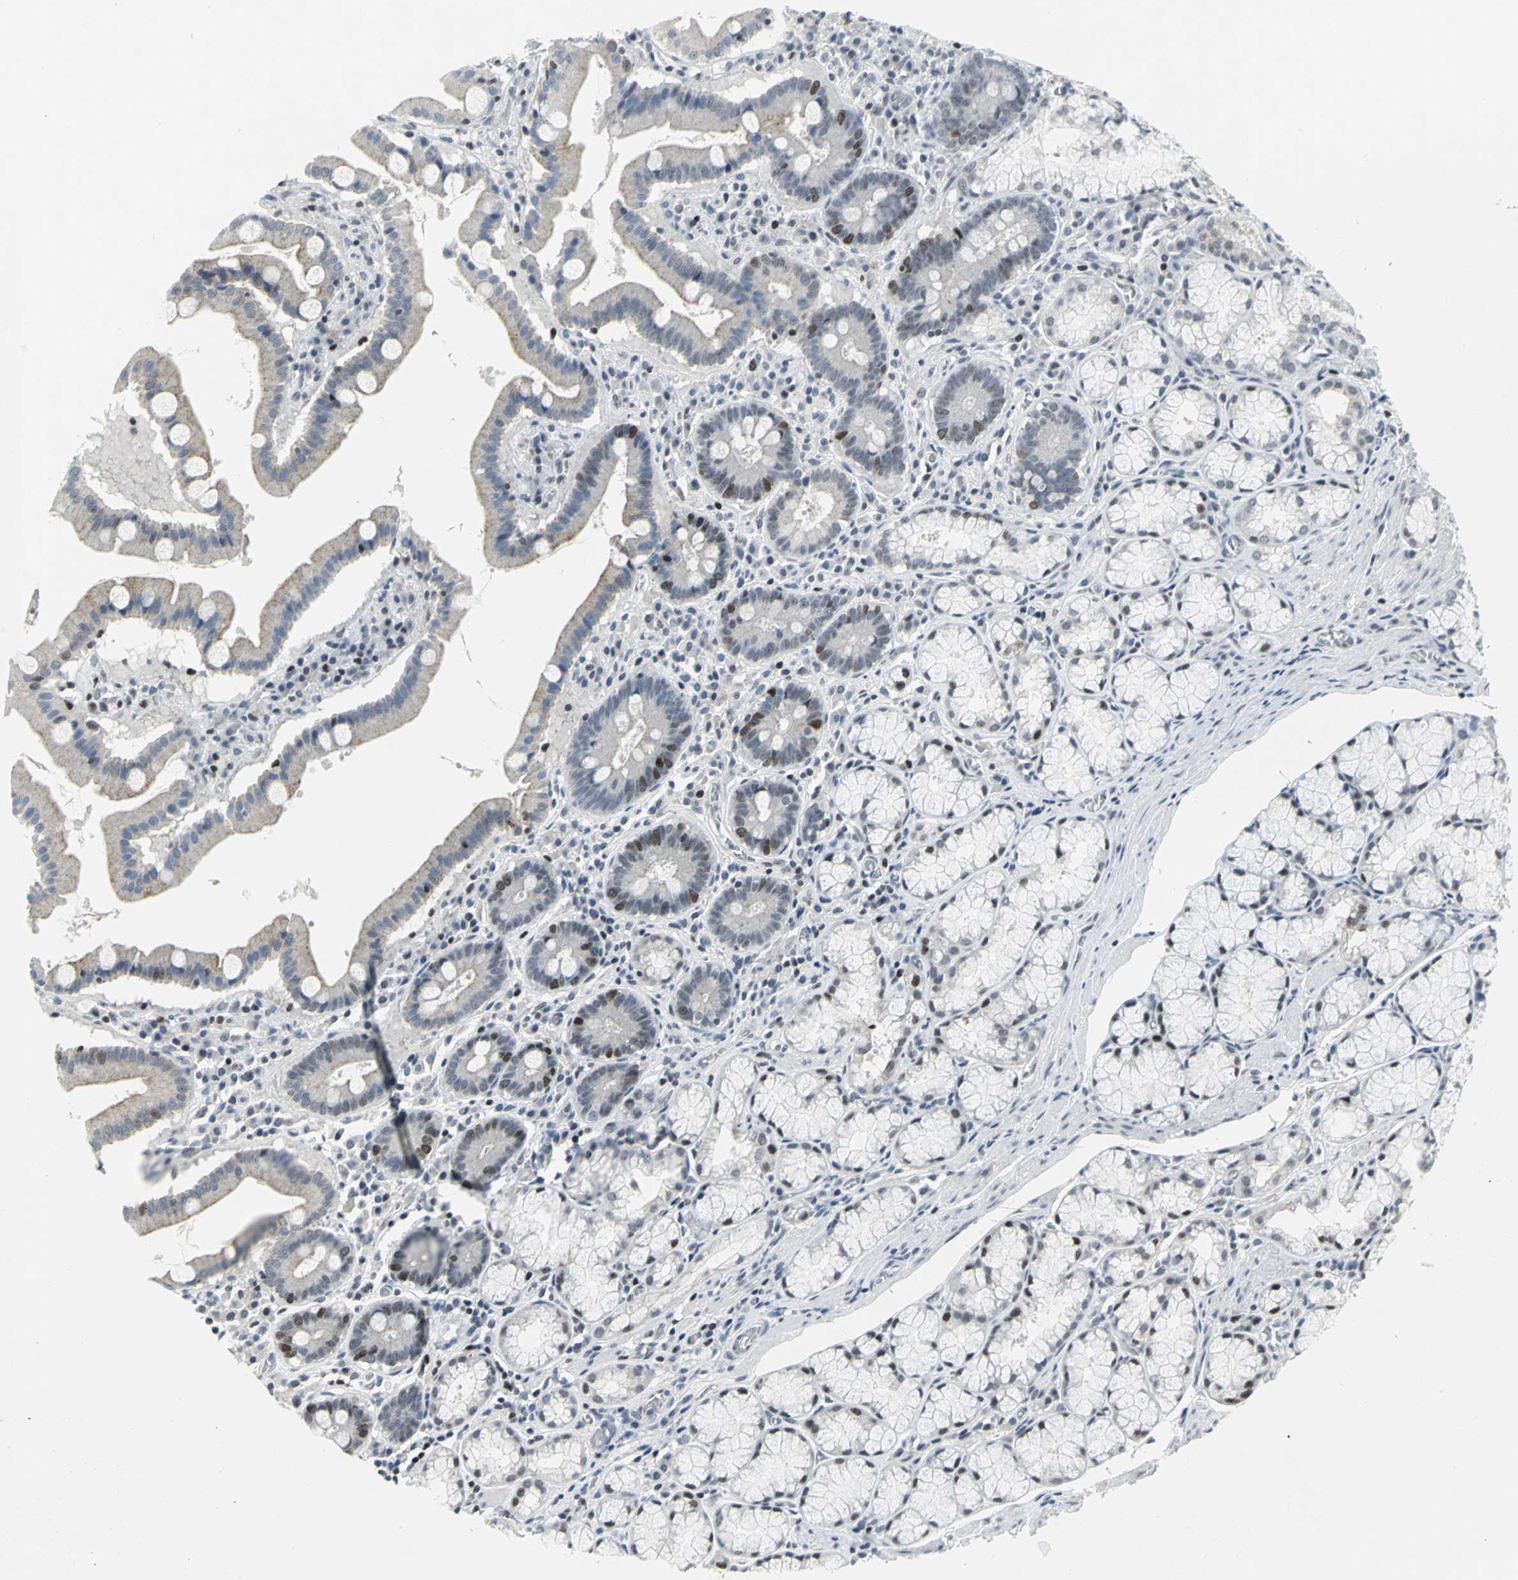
{"staining": {"intensity": "weak", "quantity": "25%-75%", "location": "nuclear"}, "tissue": "stomach", "cell_type": "Glandular cells", "image_type": "normal", "snomed": [{"axis": "morphology", "description": "Normal tissue, NOS"}, {"axis": "topography", "description": "Stomach, lower"}], "caption": "Immunohistochemistry image of benign stomach stained for a protein (brown), which reveals low levels of weak nuclear positivity in approximately 25%-75% of glandular cells.", "gene": "RPA1", "patient": {"sex": "male", "age": 56}}